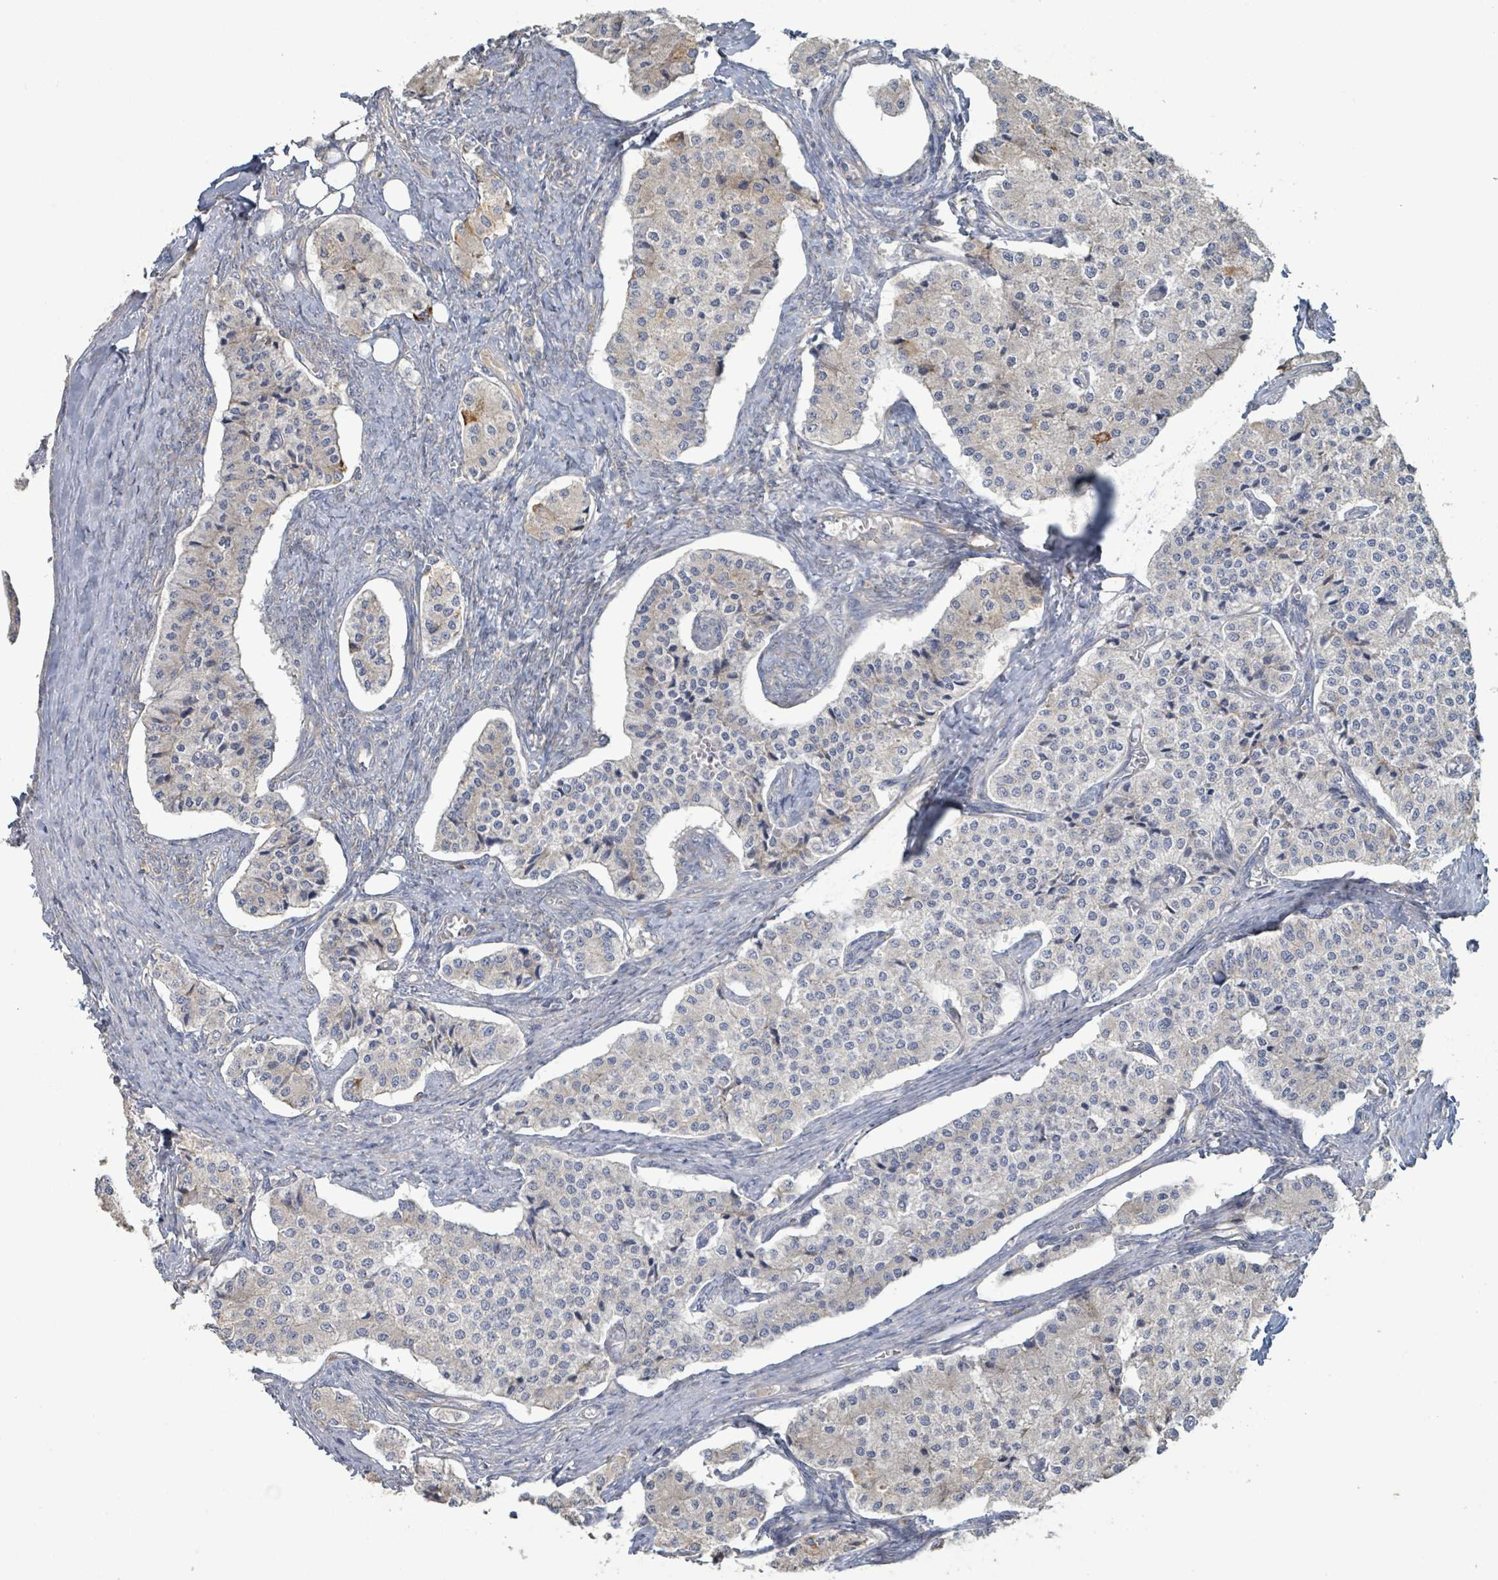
{"staining": {"intensity": "weak", "quantity": "<25%", "location": "cytoplasmic/membranous"}, "tissue": "carcinoid", "cell_type": "Tumor cells", "image_type": "cancer", "snomed": [{"axis": "morphology", "description": "Carcinoid, malignant, NOS"}, {"axis": "topography", "description": "Colon"}], "caption": "High magnification brightfield microscopy of carcinoid (malignant) stained with DAB (3,3'-diaminobenzidine) (brown) and counterstained with hematoxylin (blue): tumor cells show no significant expression.", "gene": "RPL32", "patient": {"sex": "female", "age": 52}}